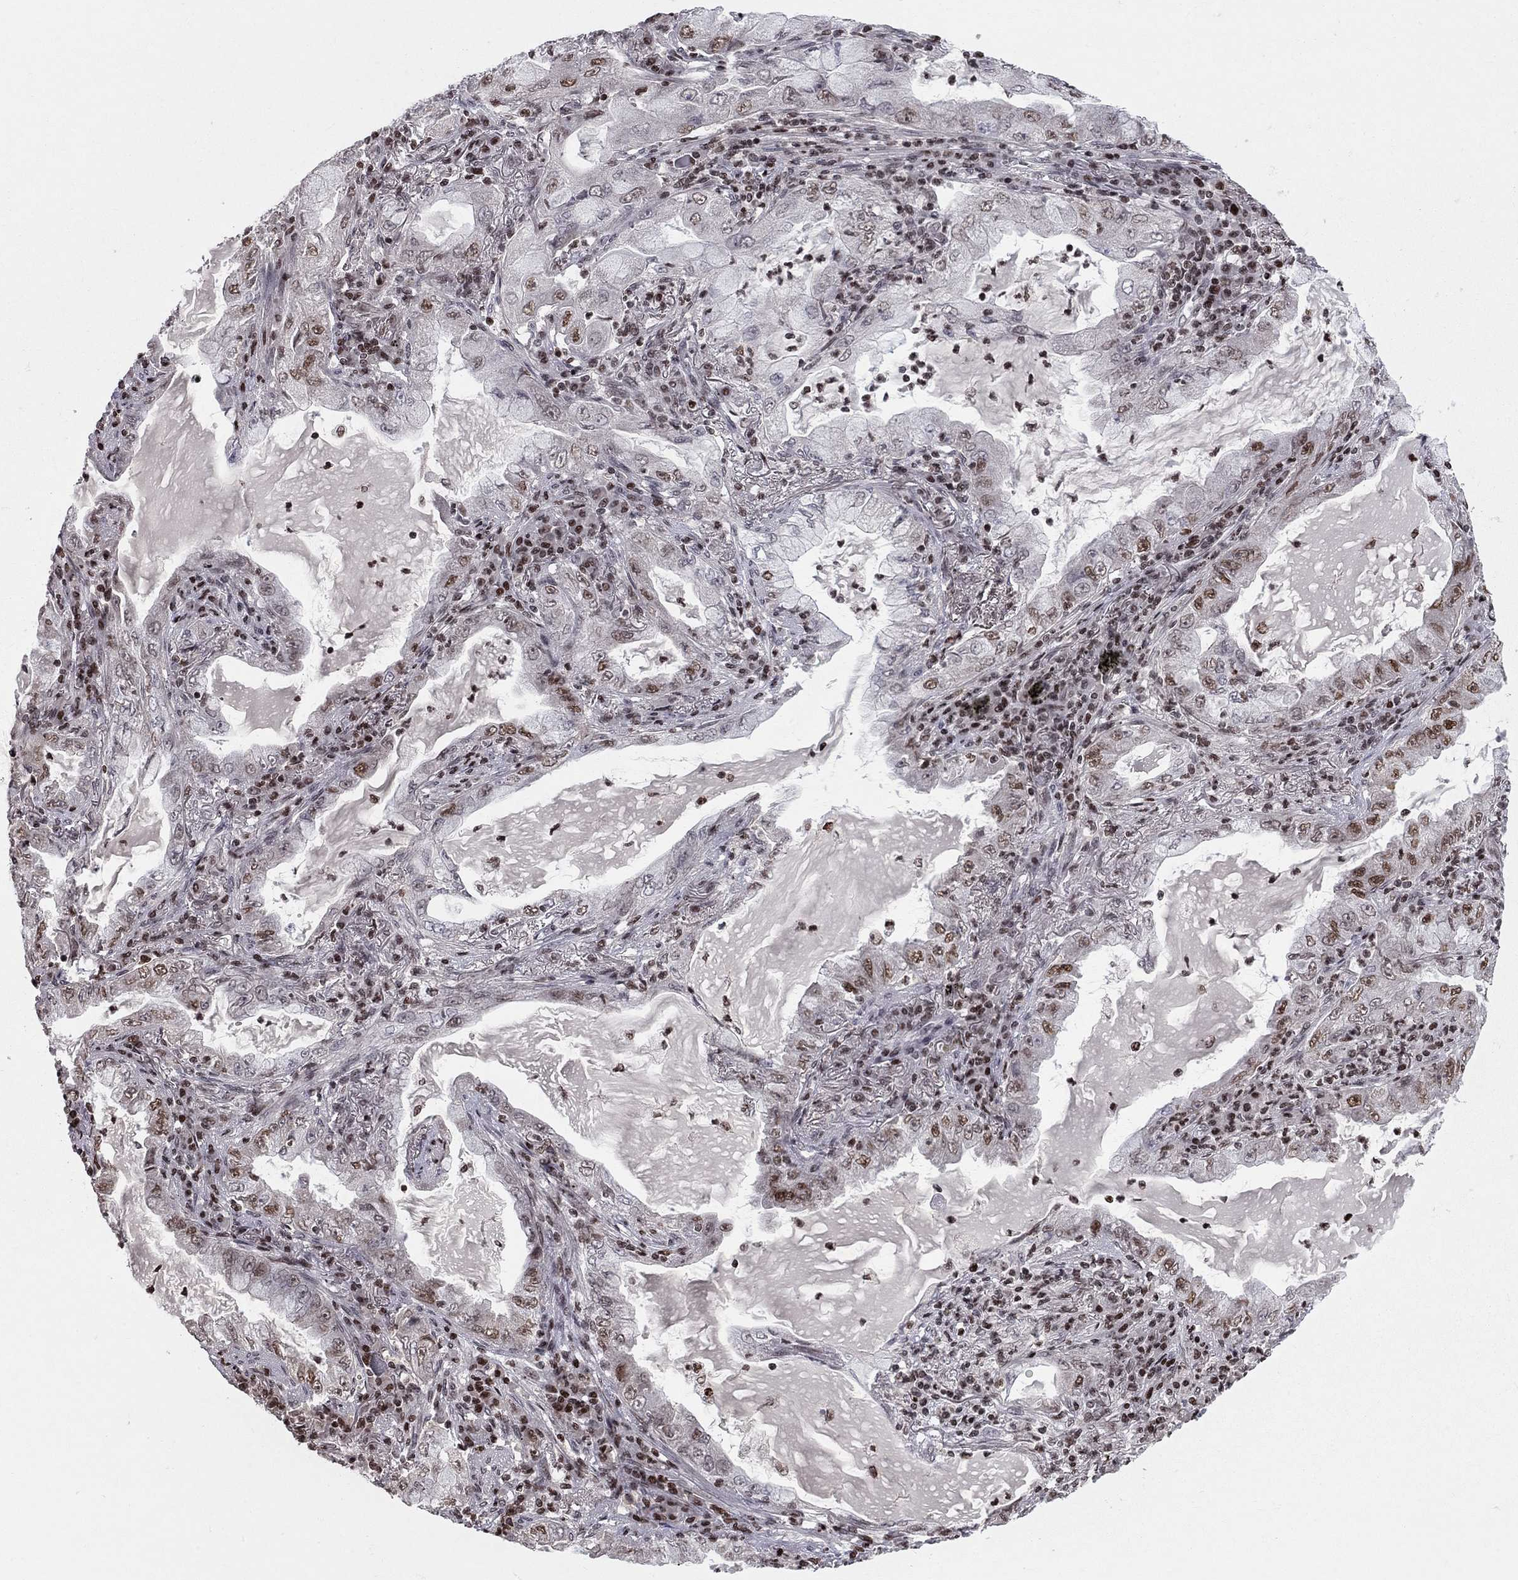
{"staining": {"intensity": "moderate", "quantity": "25%-75%", "location": "nuclear"}, "tissue": "lung cancer", "cell_type": "Tumor cells", "image_type": "cancer", "snomed": [{"axis": "morphology", "description": "Adenocarcinoma, NOS"}, {"axis": "topography", "description": "Lung"}], "caption": "Adenocarcinoma (lung) tissue displays moderate nuclear expression in about 25%-75% of tumor cells, visualized by immunohistochemistry.", "gene": "RNASEH2C", "patient": {"sex": "female", "age": 73}}